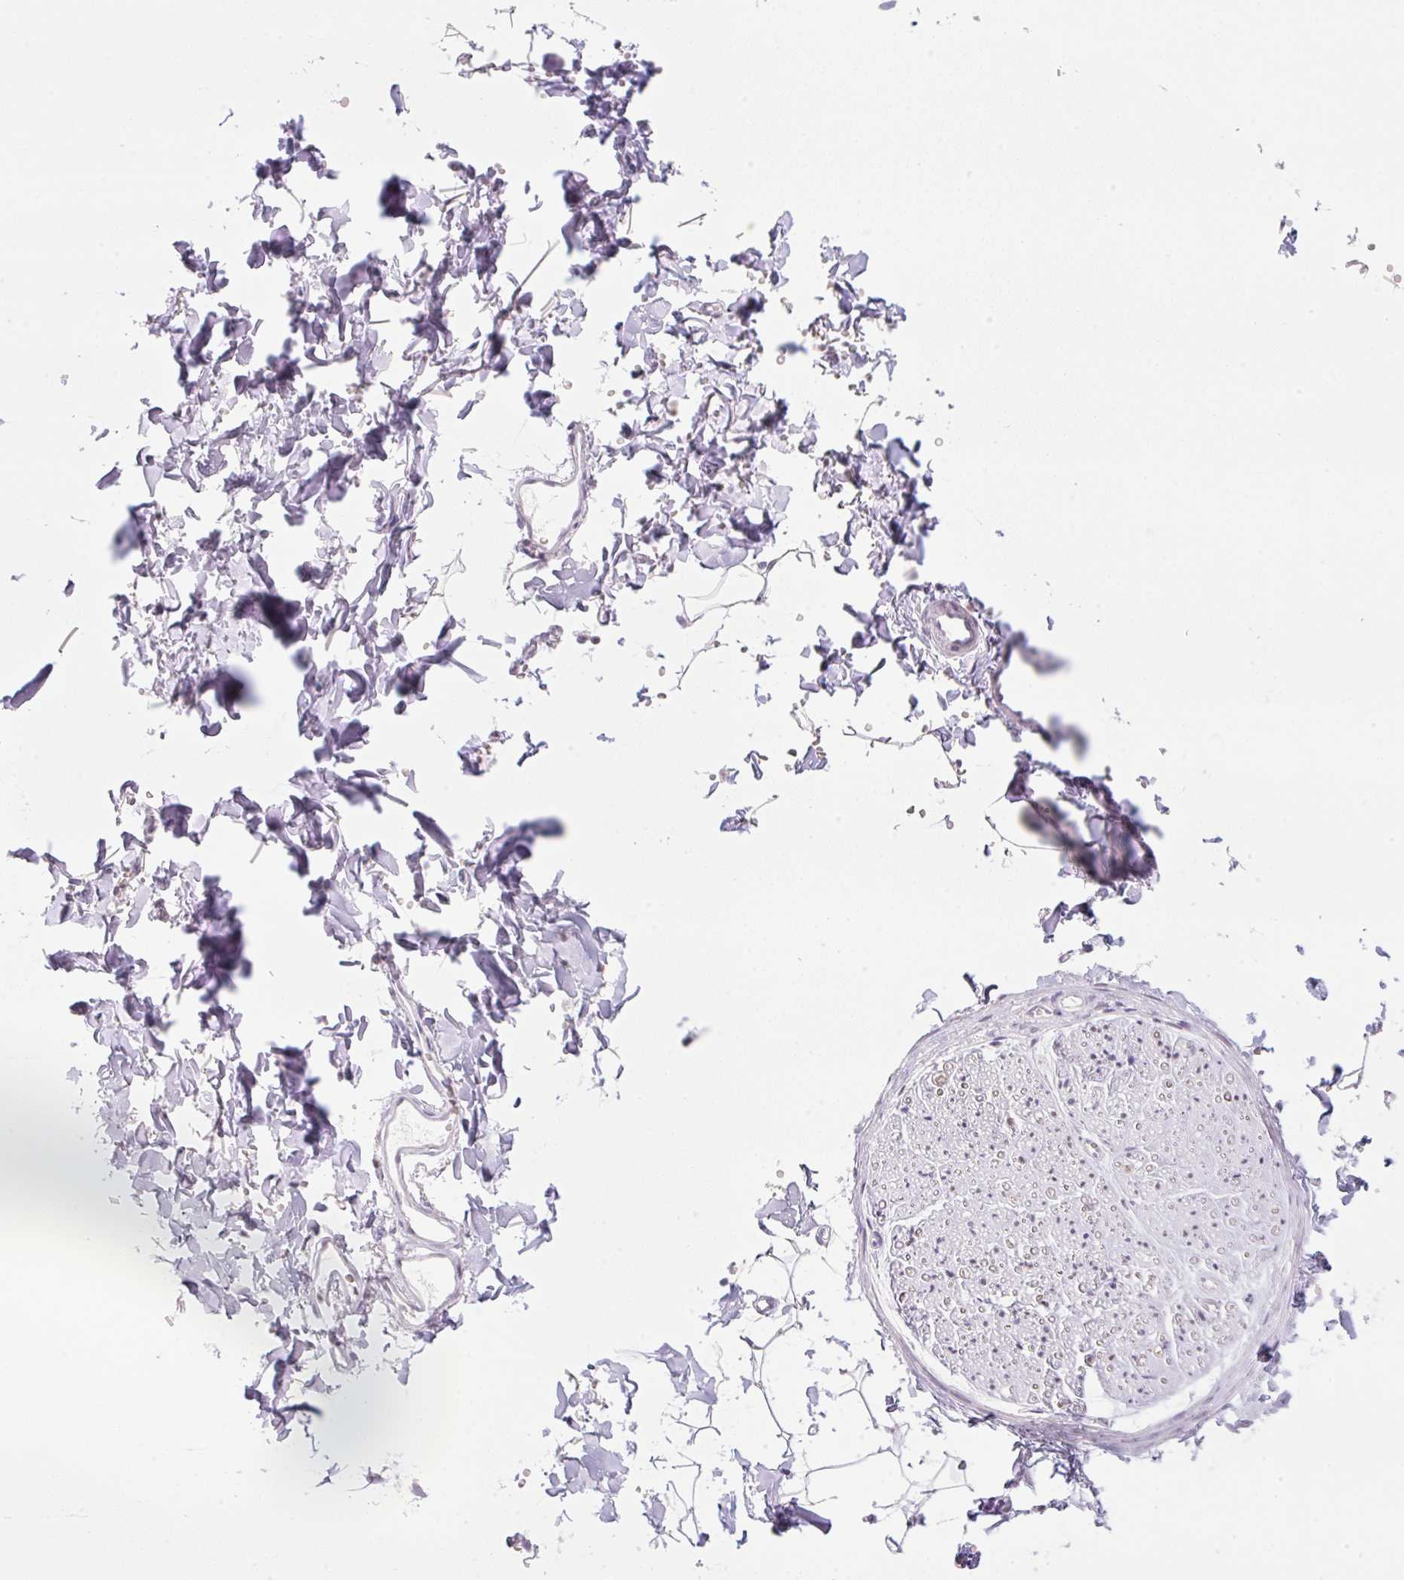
{"staining": {"intensity": "negative", "quantity": "none", "location": "none"}, "tissue": "adipose tissue", "cell_type": "Adipocytes", "image_type": "normal", "snomed": [{"axis": "morphology", "description": "Normal tissue, NOS"}, {"axis": "topography", "description": "Cartilage tissue"}, {"axis": "topography", "description": "Bronchus"}, {"axis": "topography", "description": "Peripheral nerve tissue"}], "caption": "Immunohistochemical staining of normal human adipose tissue shows no significant staining in adipocytes.", "gene": "TLE3", "patient": {"sex": "female", "age": 59}}